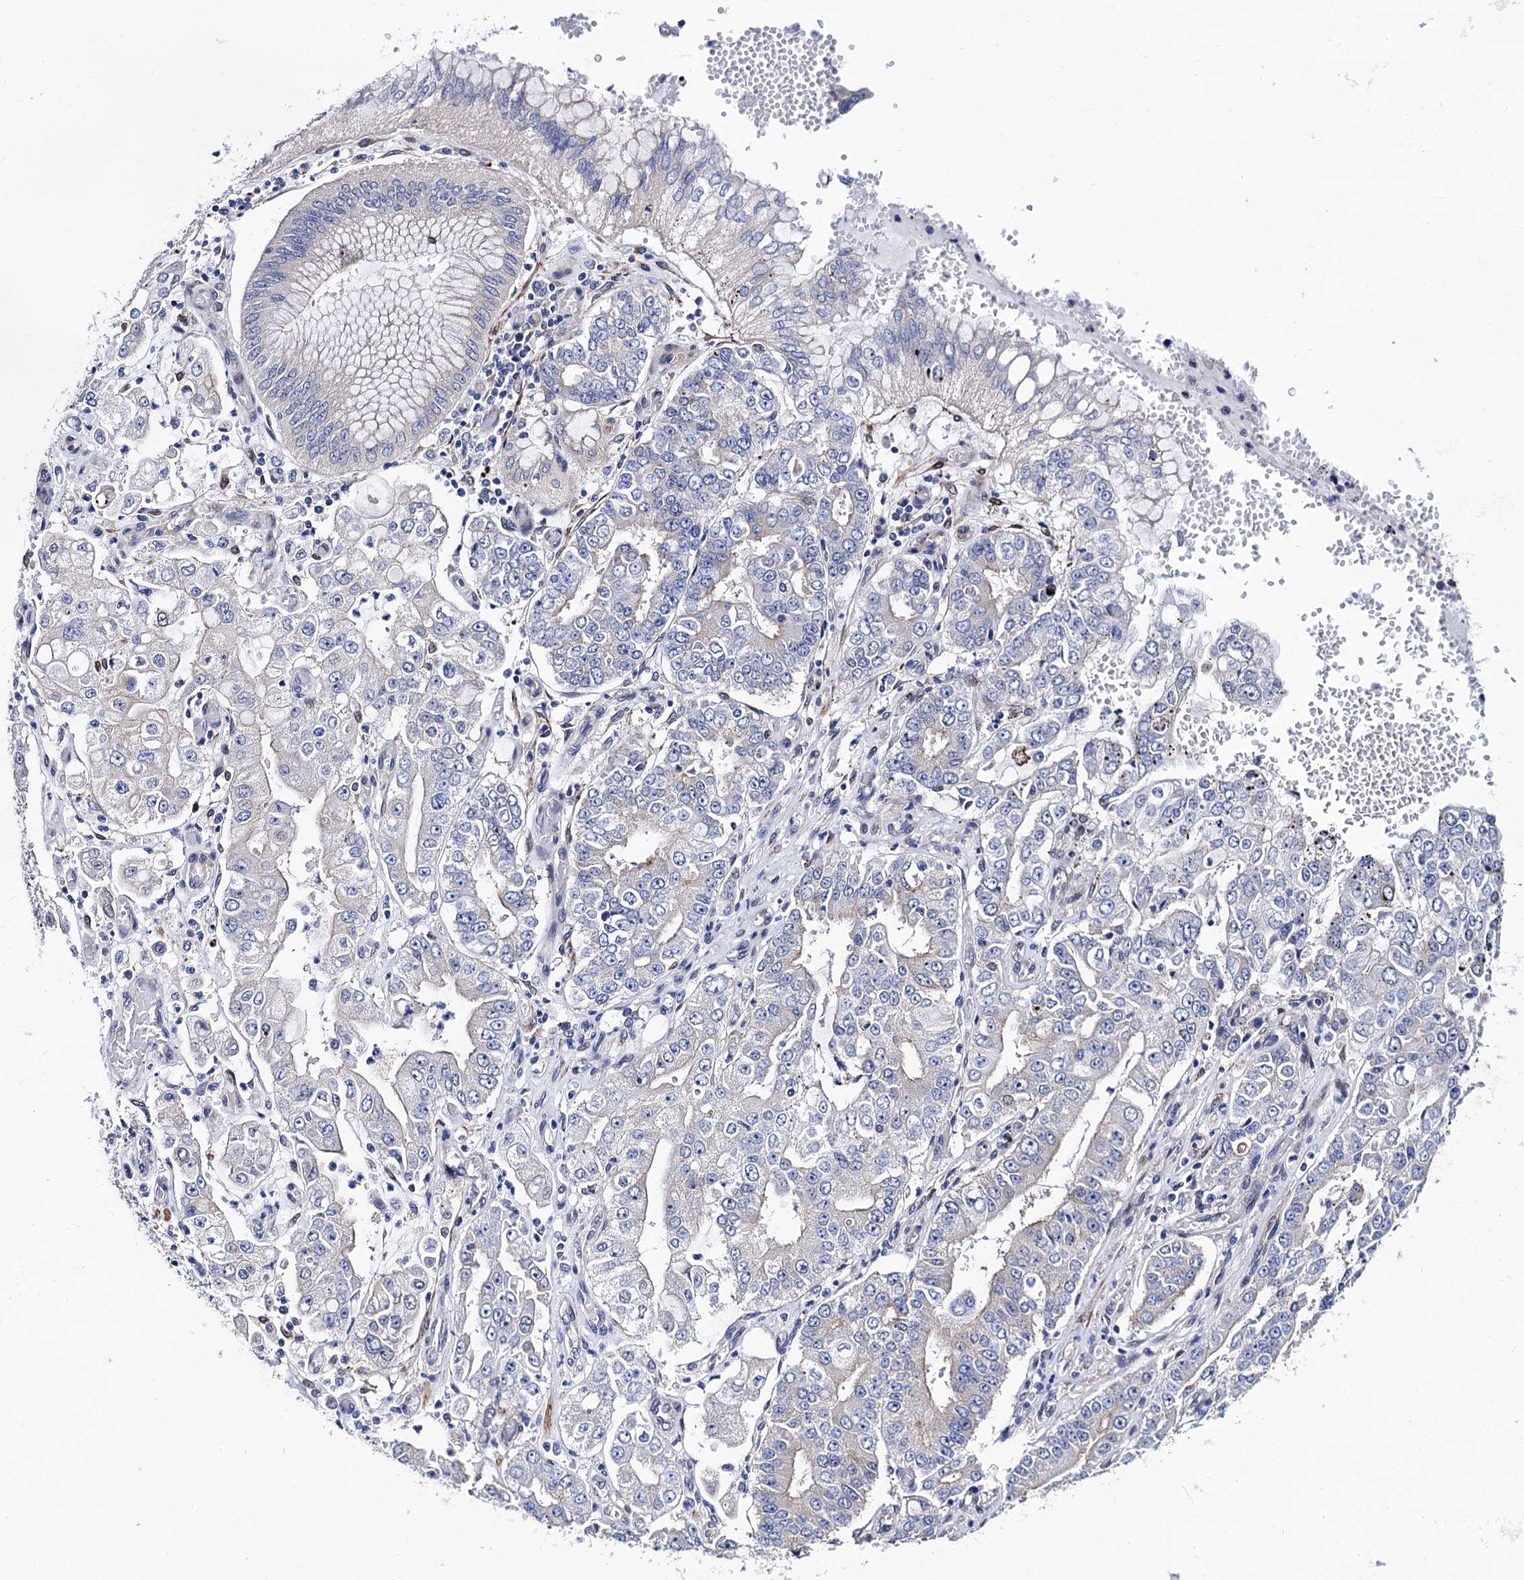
{"staining": {"intensity": "negative", "quantity": "none", "location": "none"}, "tissue": "stomach cancer", "cell_type": "Tumor cells", "image_type": "cancer", "snomed": [{"axis": "morphology", "description": "Adenocarcinoma, NOS"}, {"axis": "topography", "description": "Stomach"}], "caption": "Tumor cells are negative for protein expression in human stomach cancer (adenocarcinoma).", "gene": "ZDHHC18", "patient": {"sex": "male", "age": 76}}